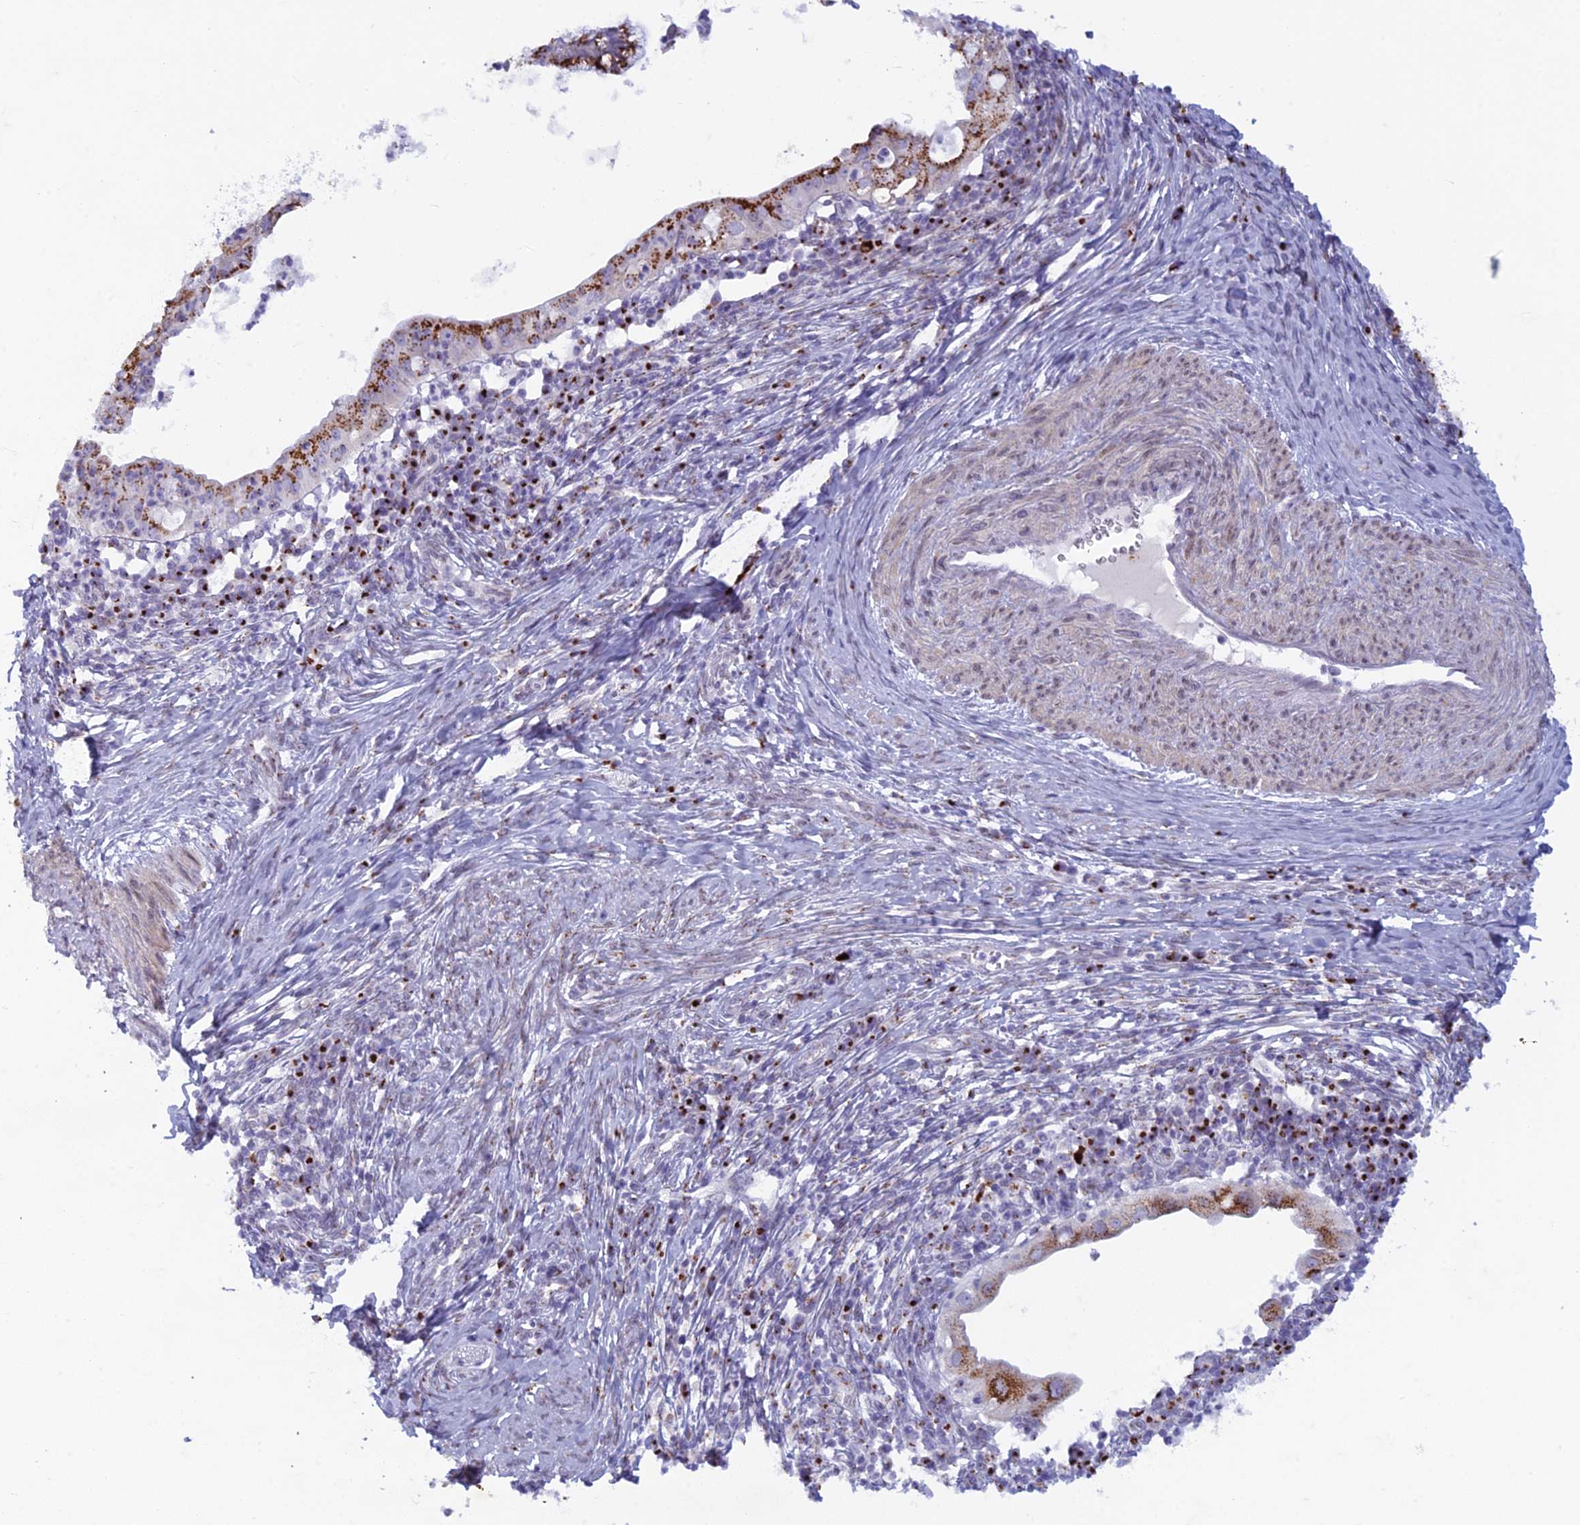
{"staining": {"intensity": "moderate", "quantity": ">75%", "location": "cytoplasmic/membranous"}, "tissue": "cervical cancer", "cell_type": "Tumor cells", "image_type": "cancer", "snomed": [{"axis": "morphology", "description": "Adenocarcinoma, NOS"}, {"axis": "topography", "description": "Cervix"}], "caption": "Immunohistochemistry (IHC) staining of cervical adenocarcinoma, which demonstrates medium levels of moderate cytoplasmic/membranous expression in approximately >75% of tumor cells indicating moderate cytoplasmic/membranous protein positivity. The staining was performed using DAB (3,3'-diaminobenzidine) (brown) for protein detection and nuclei were counterstained in hematoxylin (blue).", "gene": "FAM3C", "patient": {"sex": "female", "age": 36}}